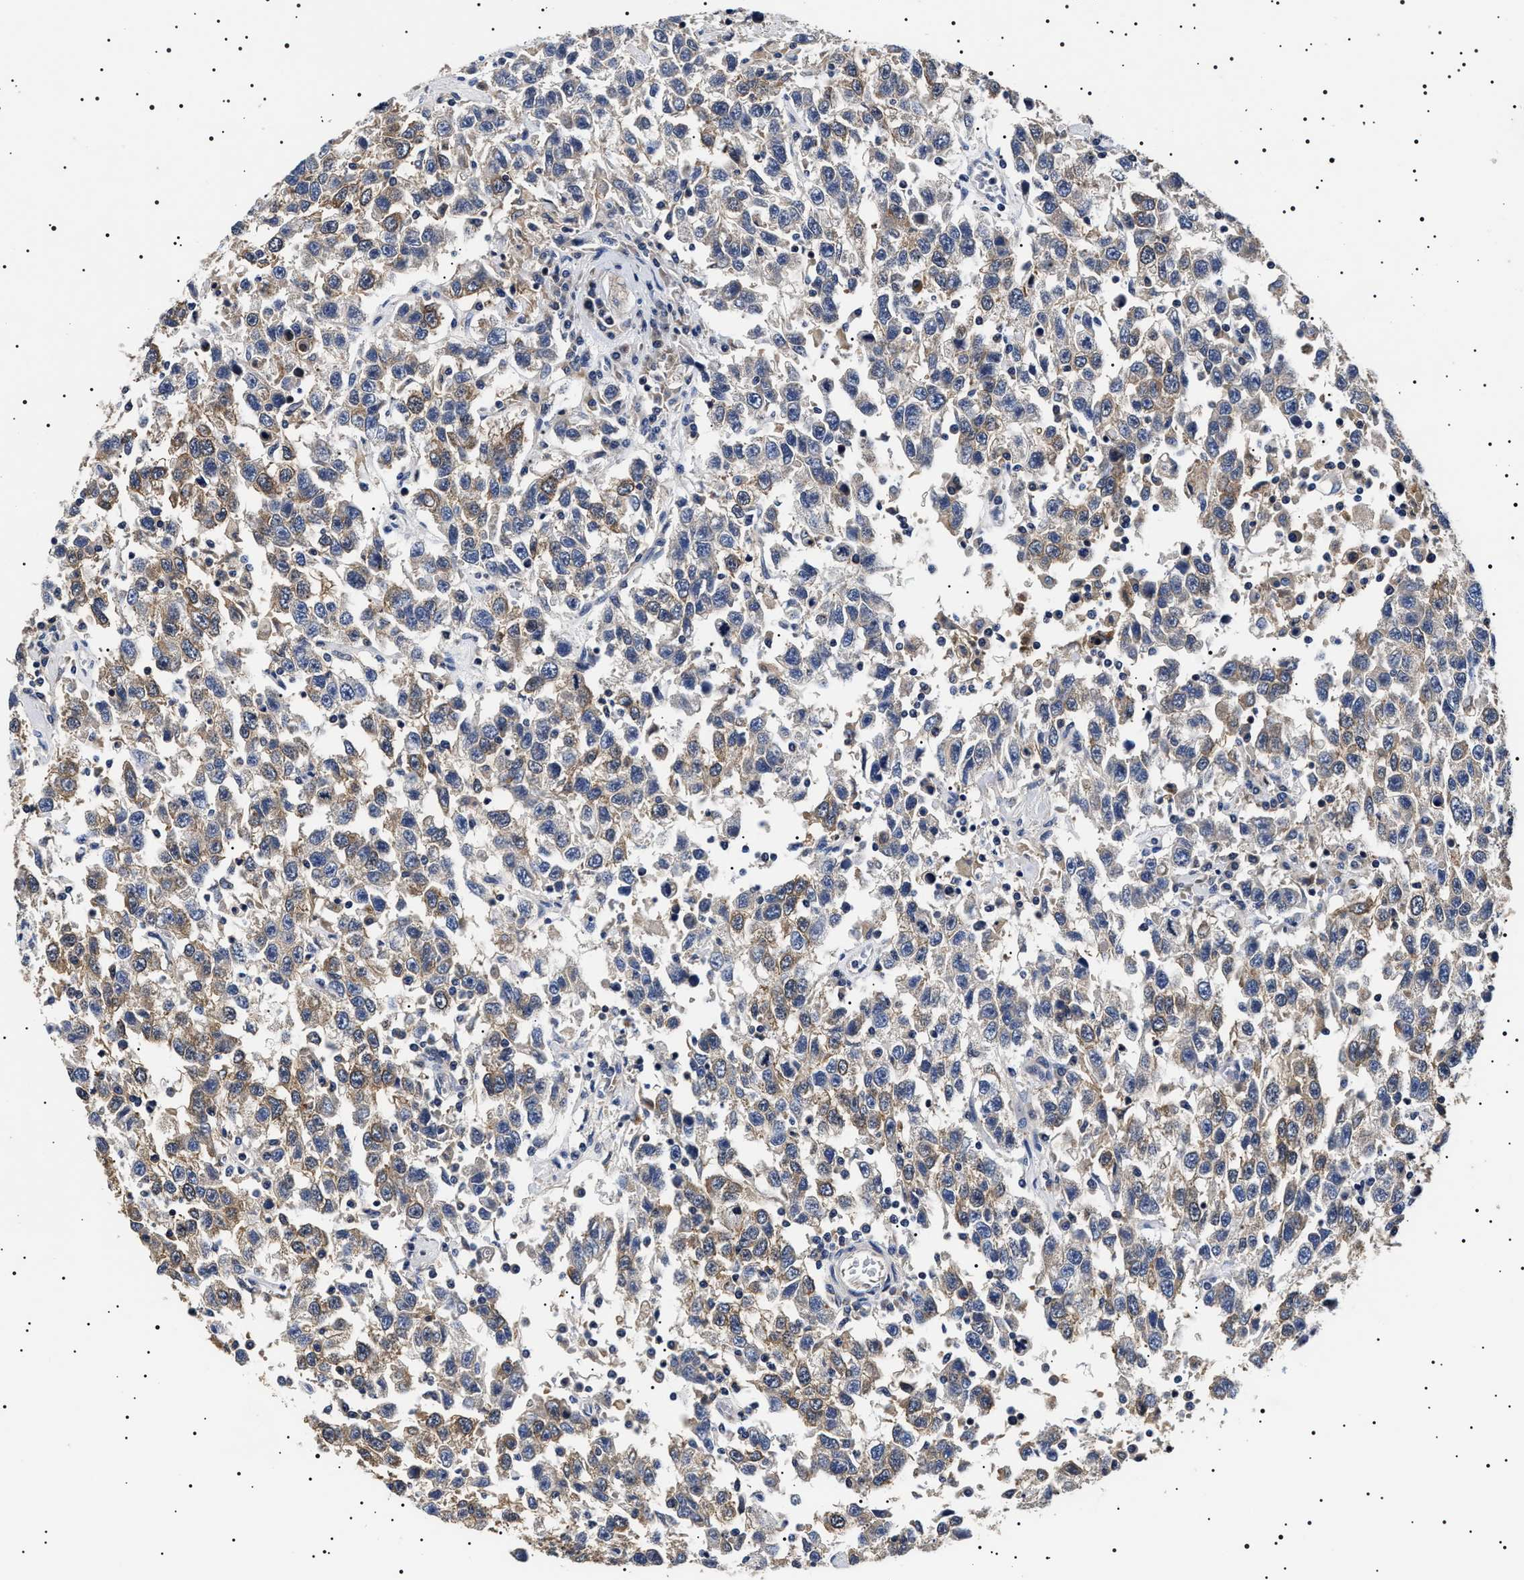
{"staining": {"intensity": "weak", "quantity": "25%-75%", "location": "cytoplasmic/membranous"}, "tissue": "testis cancer", "cell_type": "Tumor cells", "image_type": "cancer", "snomed": [{"axis": "morphology", "description": "Seminoma, NOS"}, {"axis": "topography", "description": "Testis"}], "caption": "Tumor cells demonstrate weak cytoplasmic/membranous staining in about 25%-75% of cells in testis cancer.", "gene": "SLC4A7", "patient": {"sex": "male", "age": 41}}